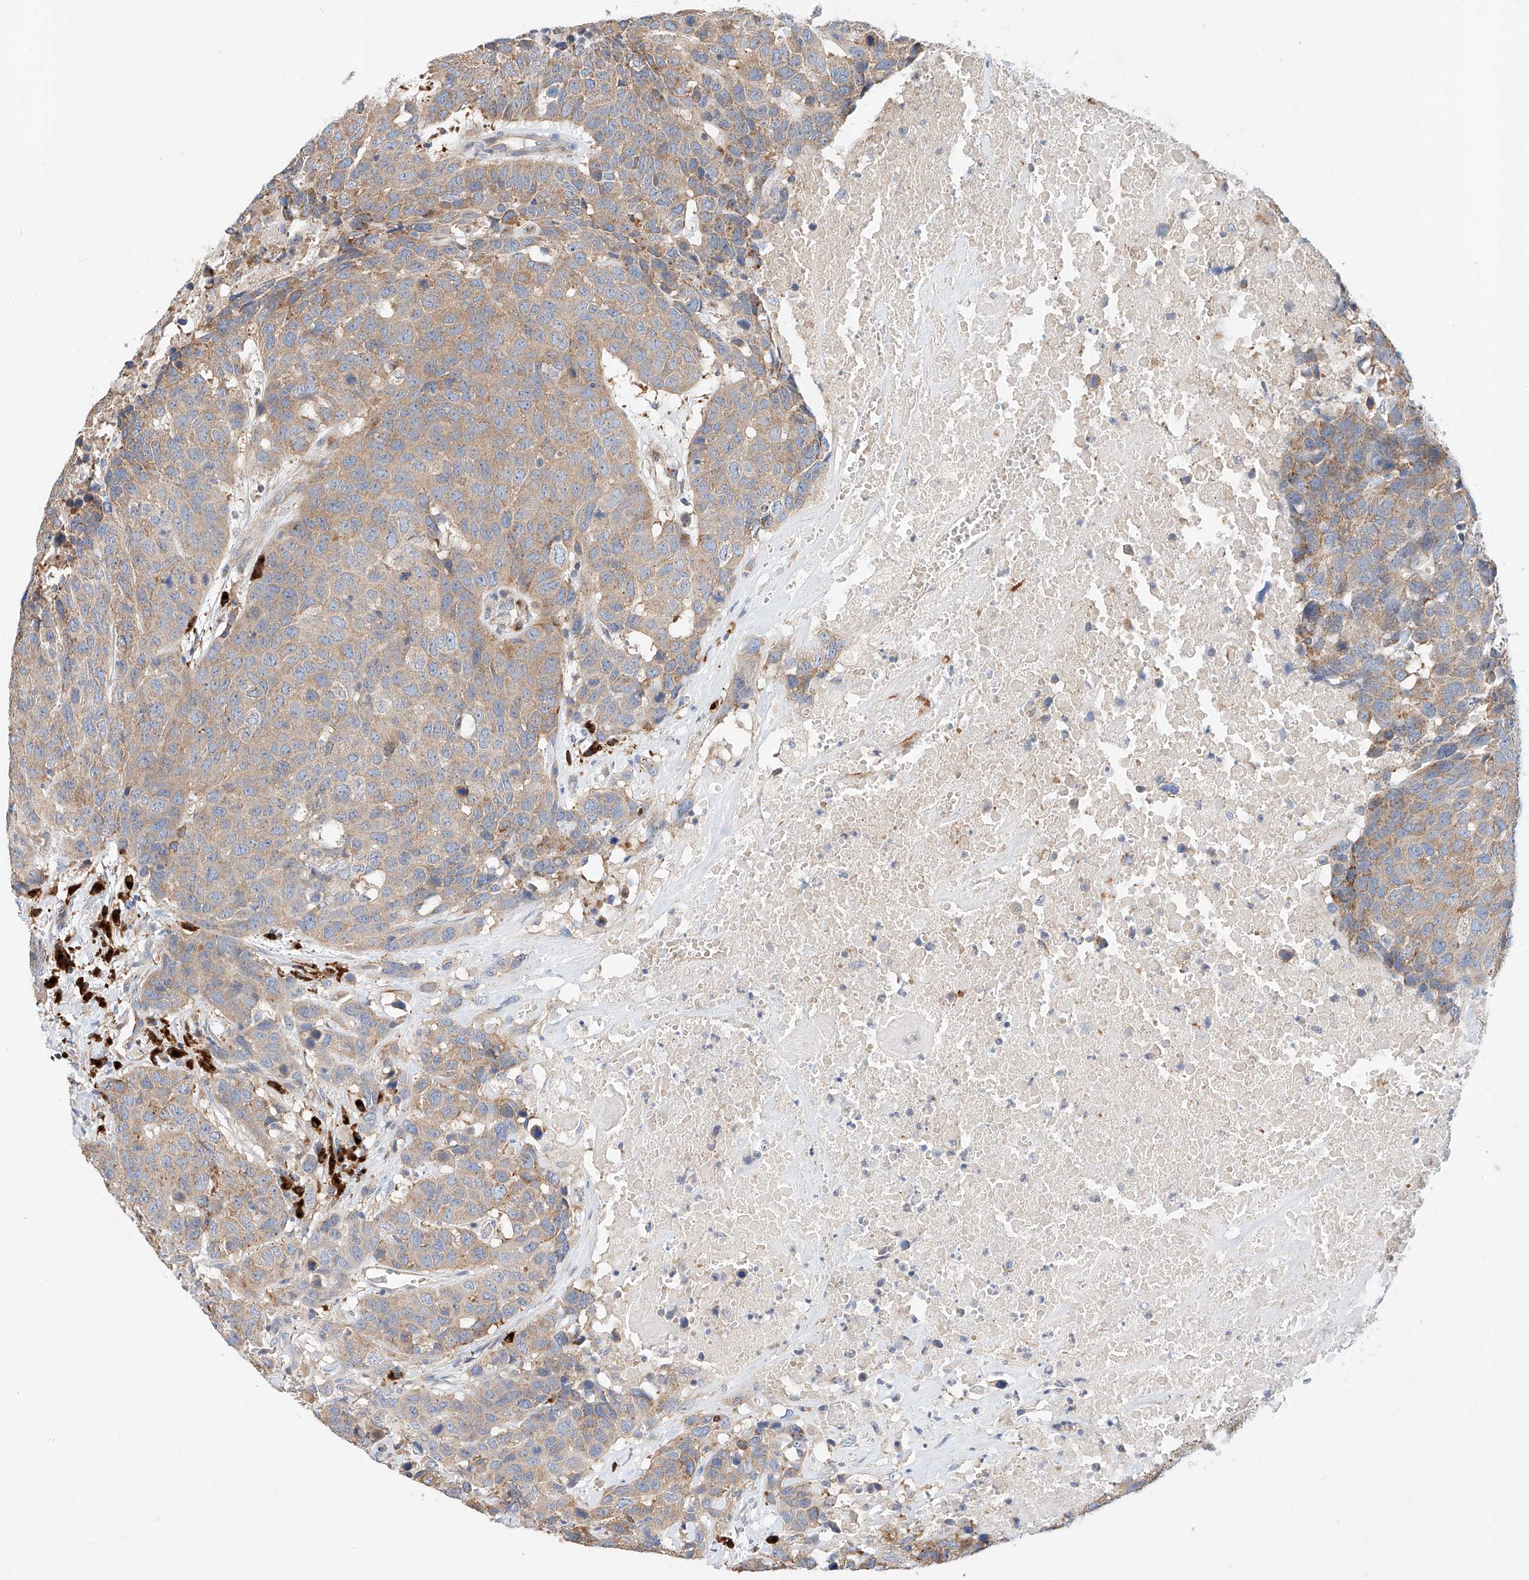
{"staining": {"intensity": "weak", "quantity": ">75%", "location": "cytoplasmic/membranous"}, "tissue": "head and neck cancer", "cell_type": "Tumor cells", "image_type": "cancer", "snomed": [{"axis": "morphology", "description": "Squamous cell carcinoma, NOS"}, {"axis": "topography", "description": "Head-Neck"}], "caption": "Protein staining of head and neck squamous cell carcinoma tissue reveals weak cytoplasmic/membranous expression in approximately >75% of tumor cells.", "gene": "GLMN", "patient": {"sex": "male", "age": 66}}